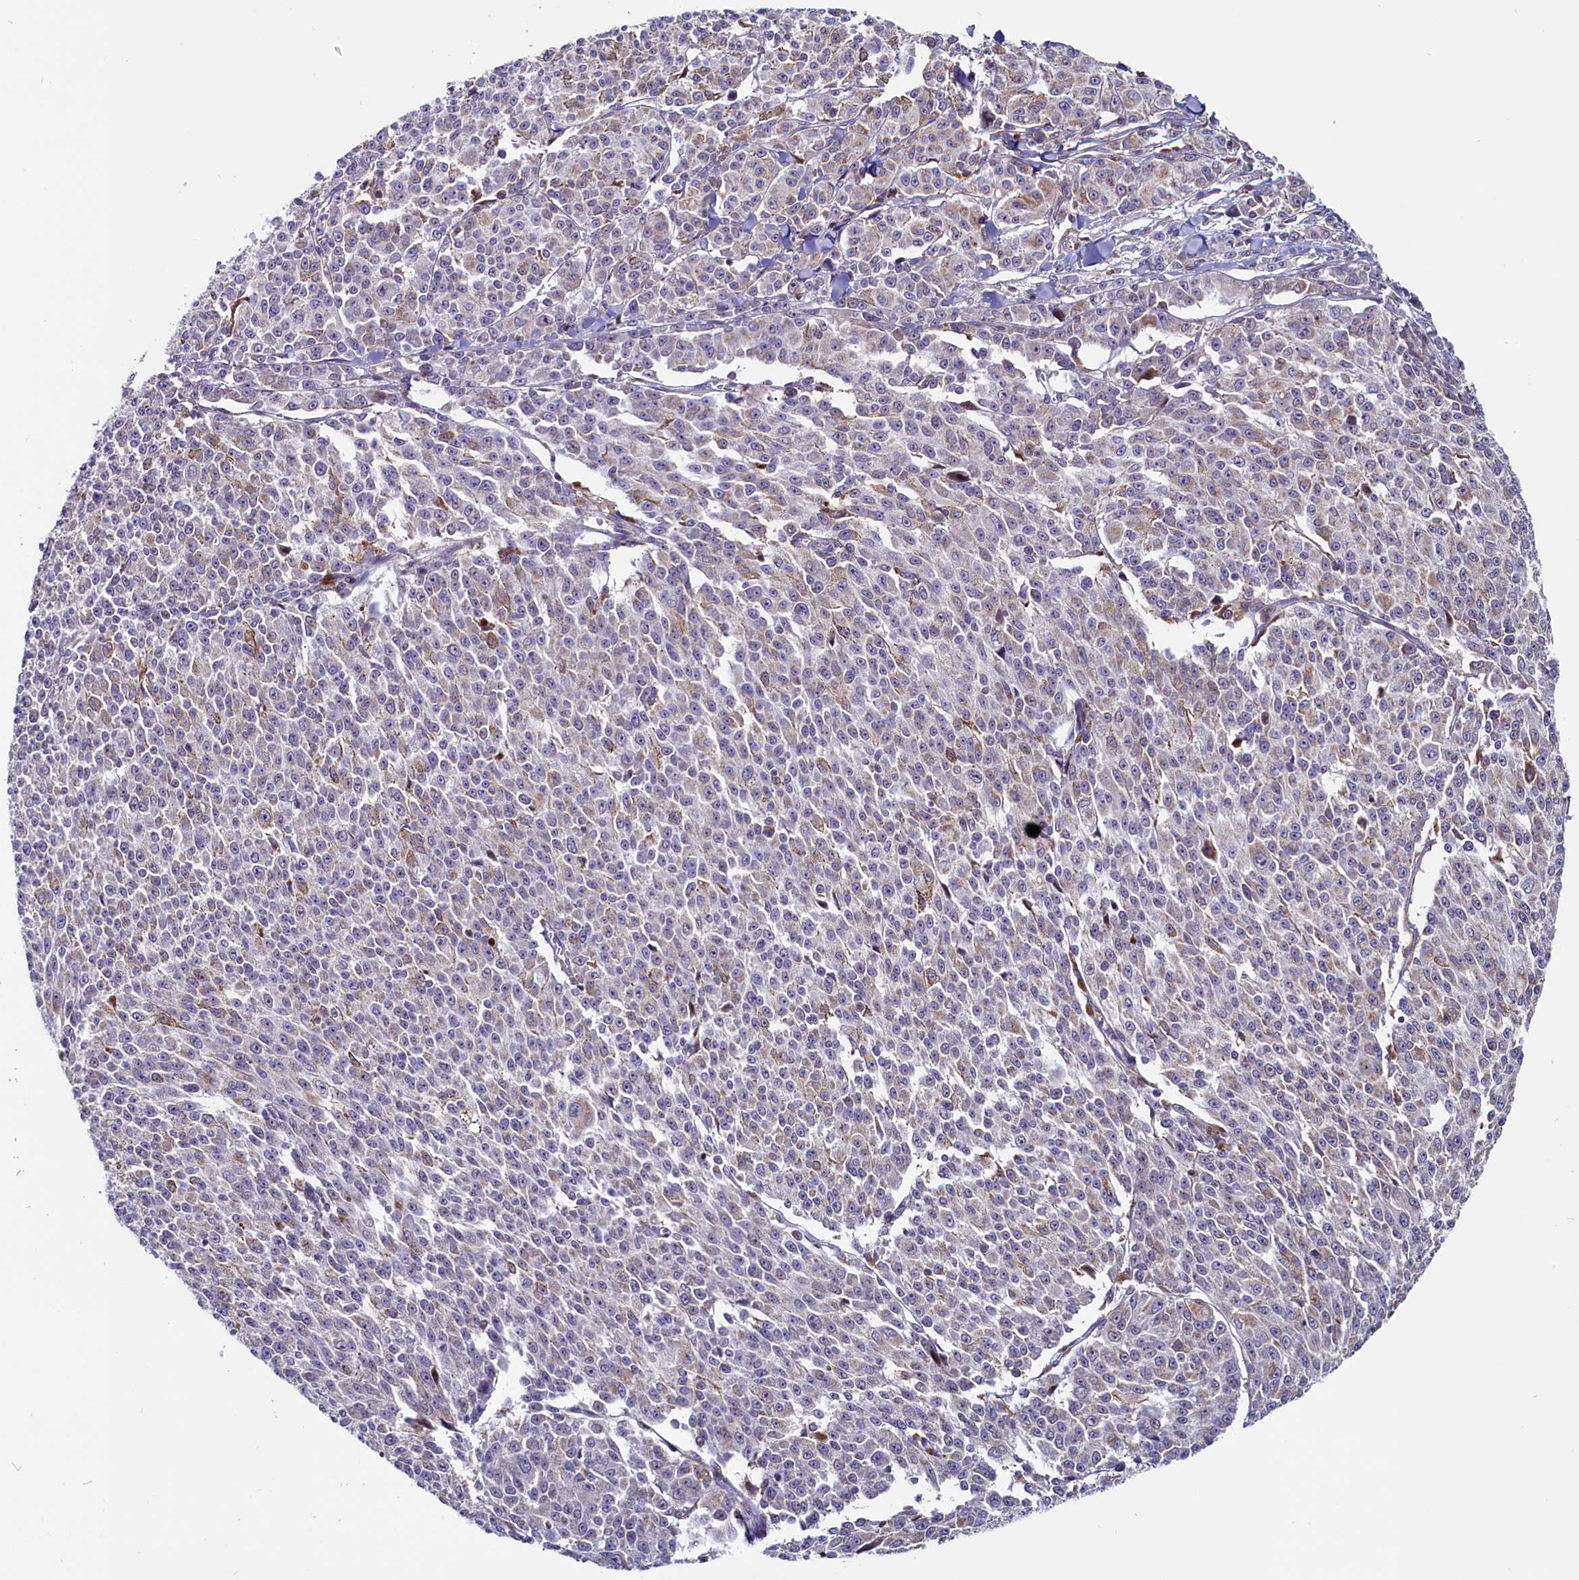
{"staining": {"intensity": "weak", "quantity": "<25%", "location": "cytoplasmic/membranous"}, "tissue": "melanoma", "cell_type": "Tumor cells", "image_type": "cancer", "snomed": [{"axis": "morphology", "description": "Malignant melanoma, NOS"}, {"axis": "topography", "description": "Skin"}], "caption": "Immunohistochemical staining of human malignant melanoma demonstrates no significant positivity in tumor cells.", "gene": "CIAPIN1", "patient": {"sex": "female", "age": 52}}